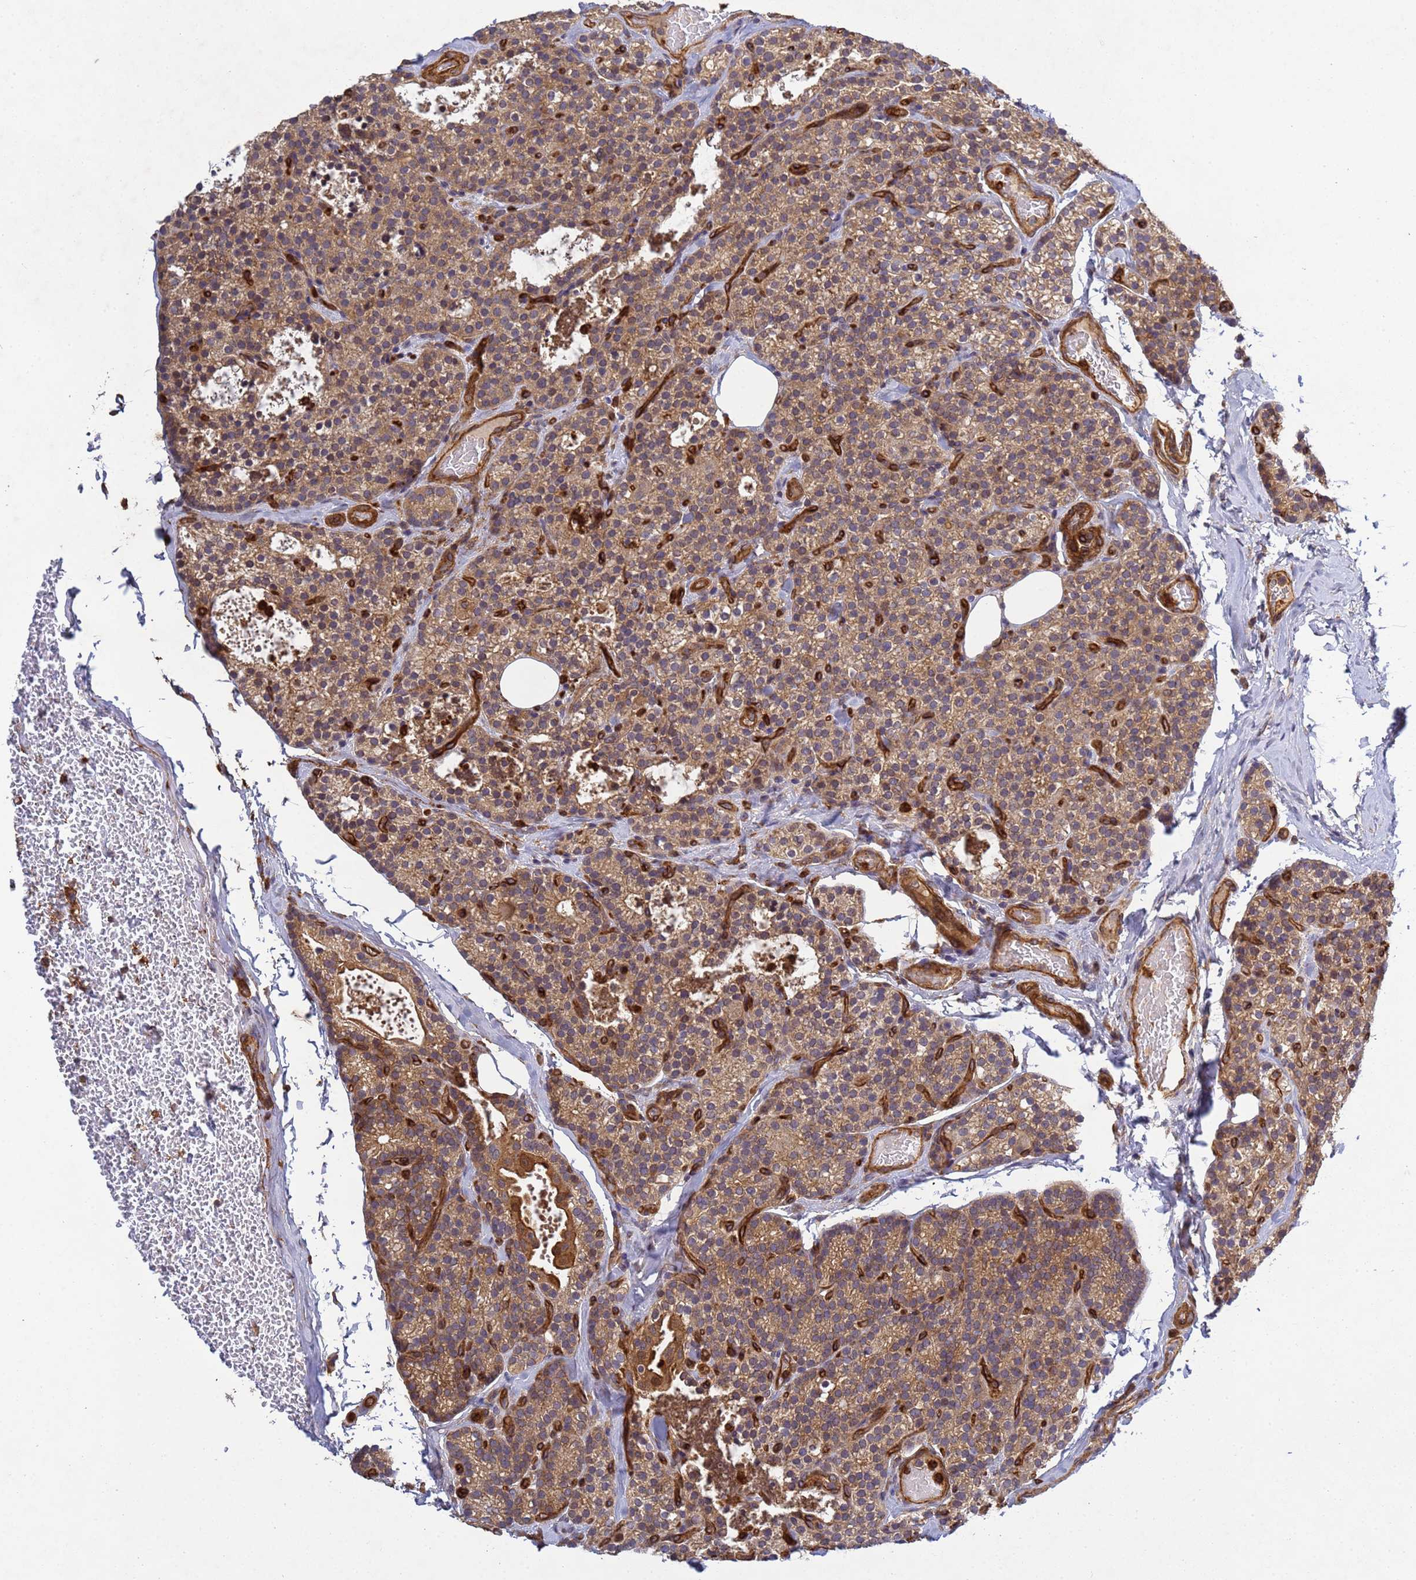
{"staining": {"intensity": "moderate", "quantity": ">75%", "location": "cytoplasmic/membranous"}, "tissue": "parathyroid gland", "cell_type": "Glandular cells", "image_type": "normal", "snomed": [{"axis": "morphology", "description": "Normal tissue, NOS"}, {"axis": "topography", "description": "Parathyroid gland"}], "caption": "An IHC image of unremarkable tissue is shown. Protein staining in brown highlights moderate cytoplasmic/membranous positivity in parathyroid gland within glandular cells. Nuclei are stained in blue.", "gene": "C8orf34", "patient": {"sex": "female", "age": 45}}